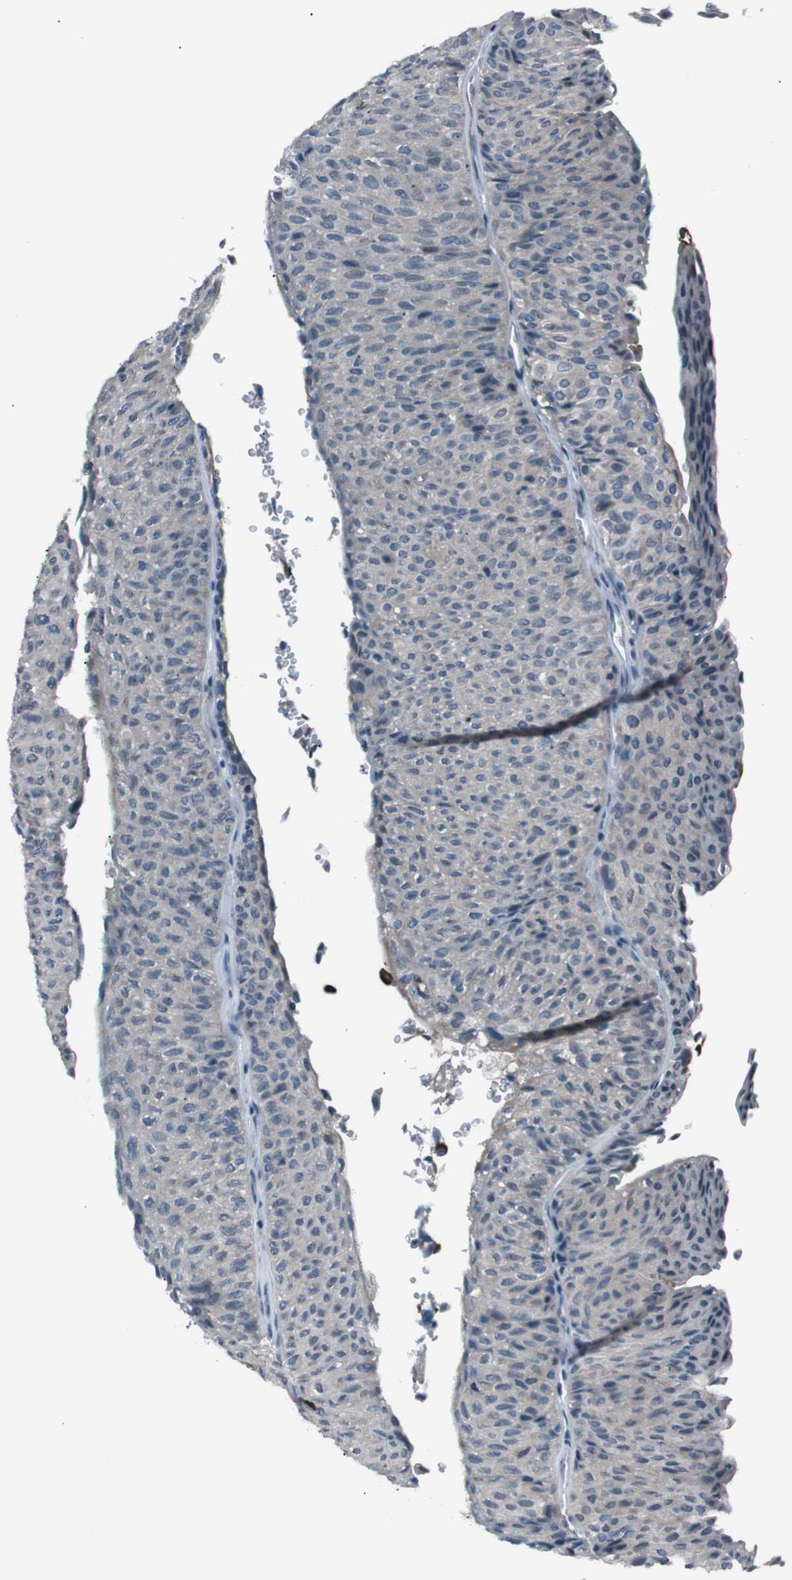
{"staining": {"intensity": "negative", "quantity": "none", "location": "none"}, "tissue": "urothelial cancer", "cell_type": "Tumor cells", "image_type": "cancer", "snomed": [{"axis": "morphology", "description": "Urothelial carcinoma, Low grade"}, {"axis": "topography", "description": "Urinary bladder"}], "caption": "DAB (3,3'-diaminobenzidine) immunohistochemical staining of urothelial cancer reveals no significant positivity in tumor cells.", "gene": "PDLIM5", "patient": {"sex": "male", "age": 78}}